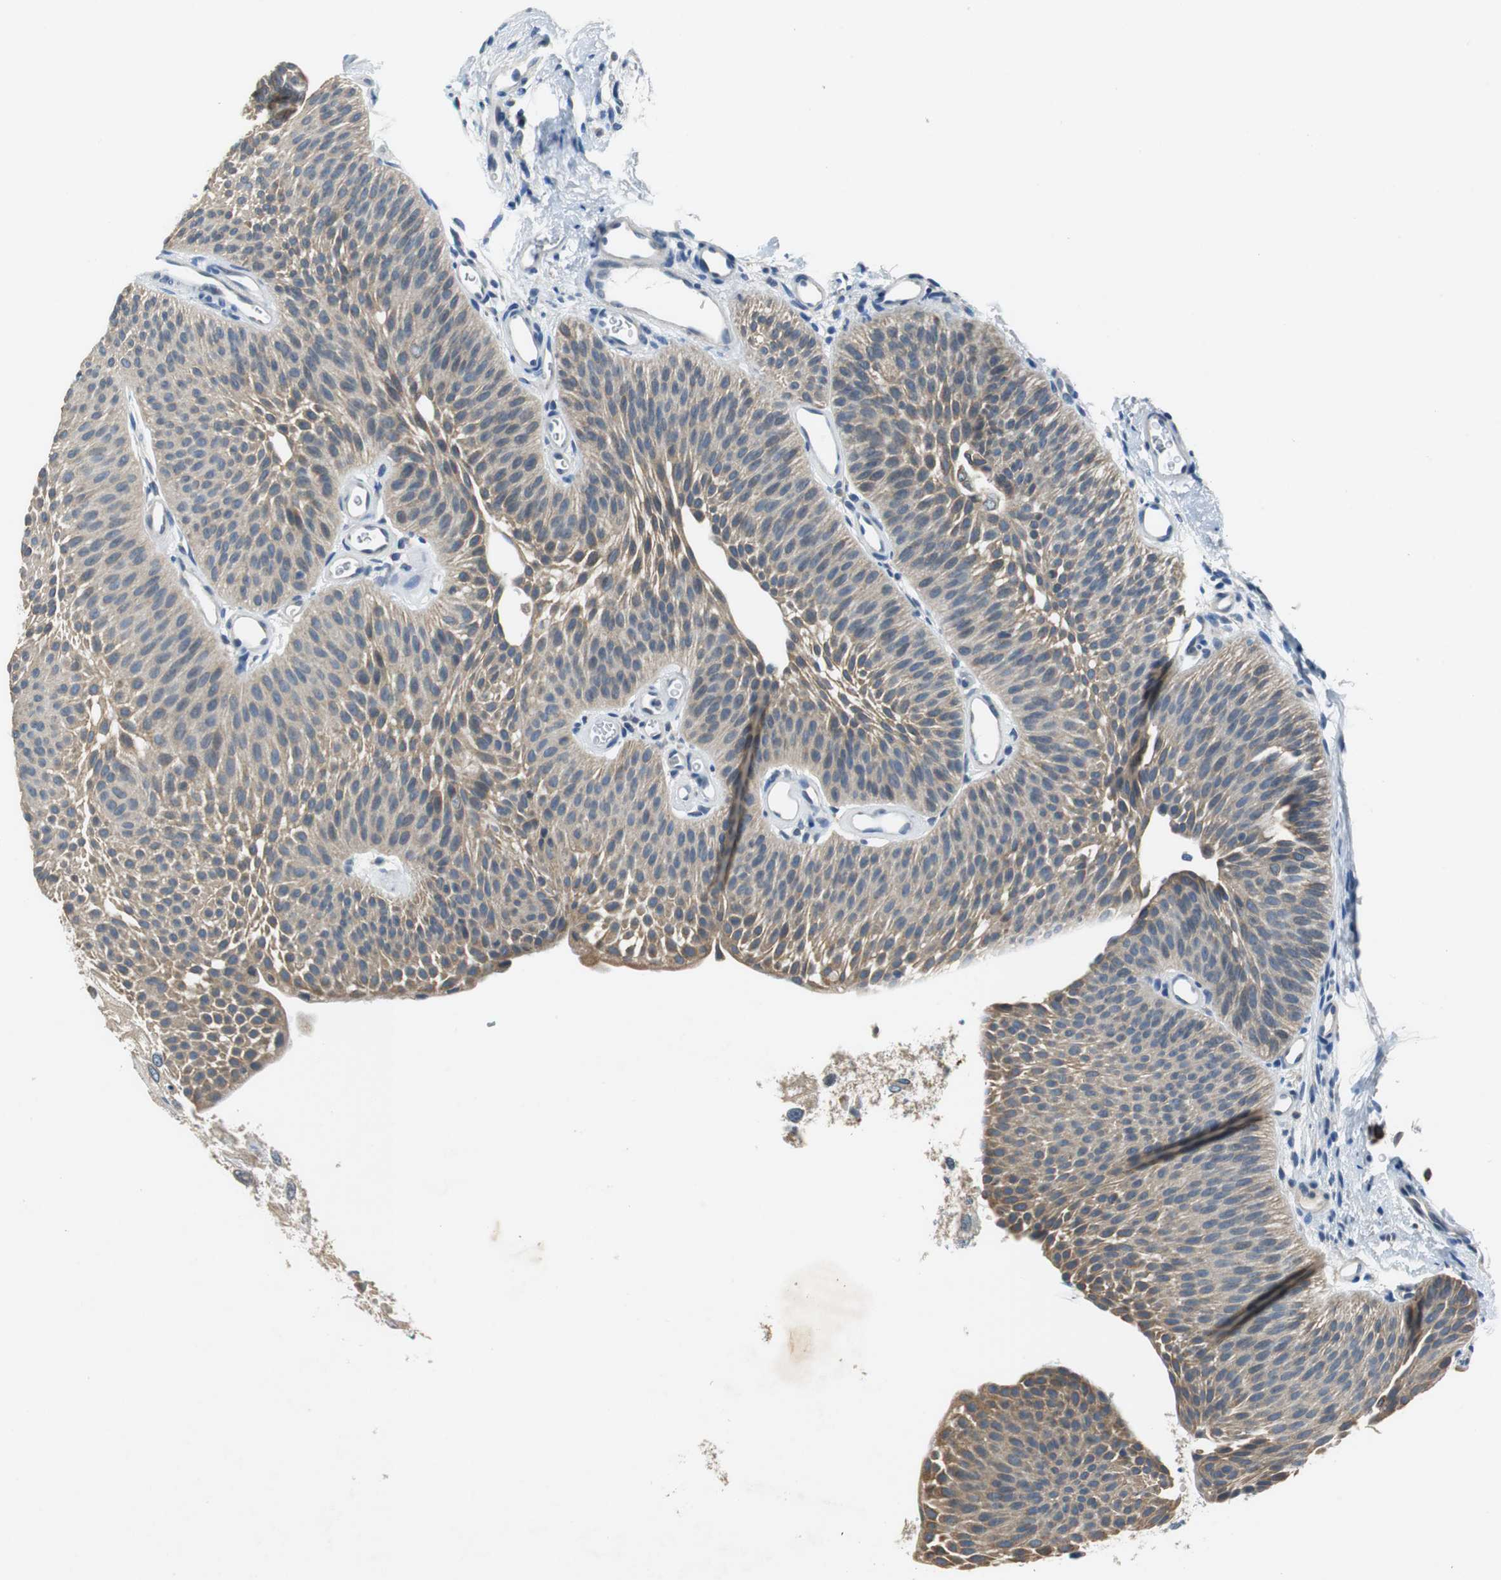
{"staining": {"intensity": "moderate", "quantity": ">75%", "location": "cytoplasmic/membranous"}, "tissue": "urothelial cancer", "cell_type": "Tumor cells", "image_type": "cancer", "snomed": [{"axis": "morphology", "description": "Urothelial carcinoma, Low grade"}, {"axis": "topography", "description": "Urinary bladder"}], "caption": "Immunohistochemical staining of human urothelial cancer reveals medium levels of moderate cytoplasmic/membranous protein staining in about >75% of tumor cells. The protein is stained brown, and the nuclei are stained in blue (DAB IHC with brightfield microscopy, high magnification).", "gene": "FADS2", "patient": {"sex": "female", "age": 60}}